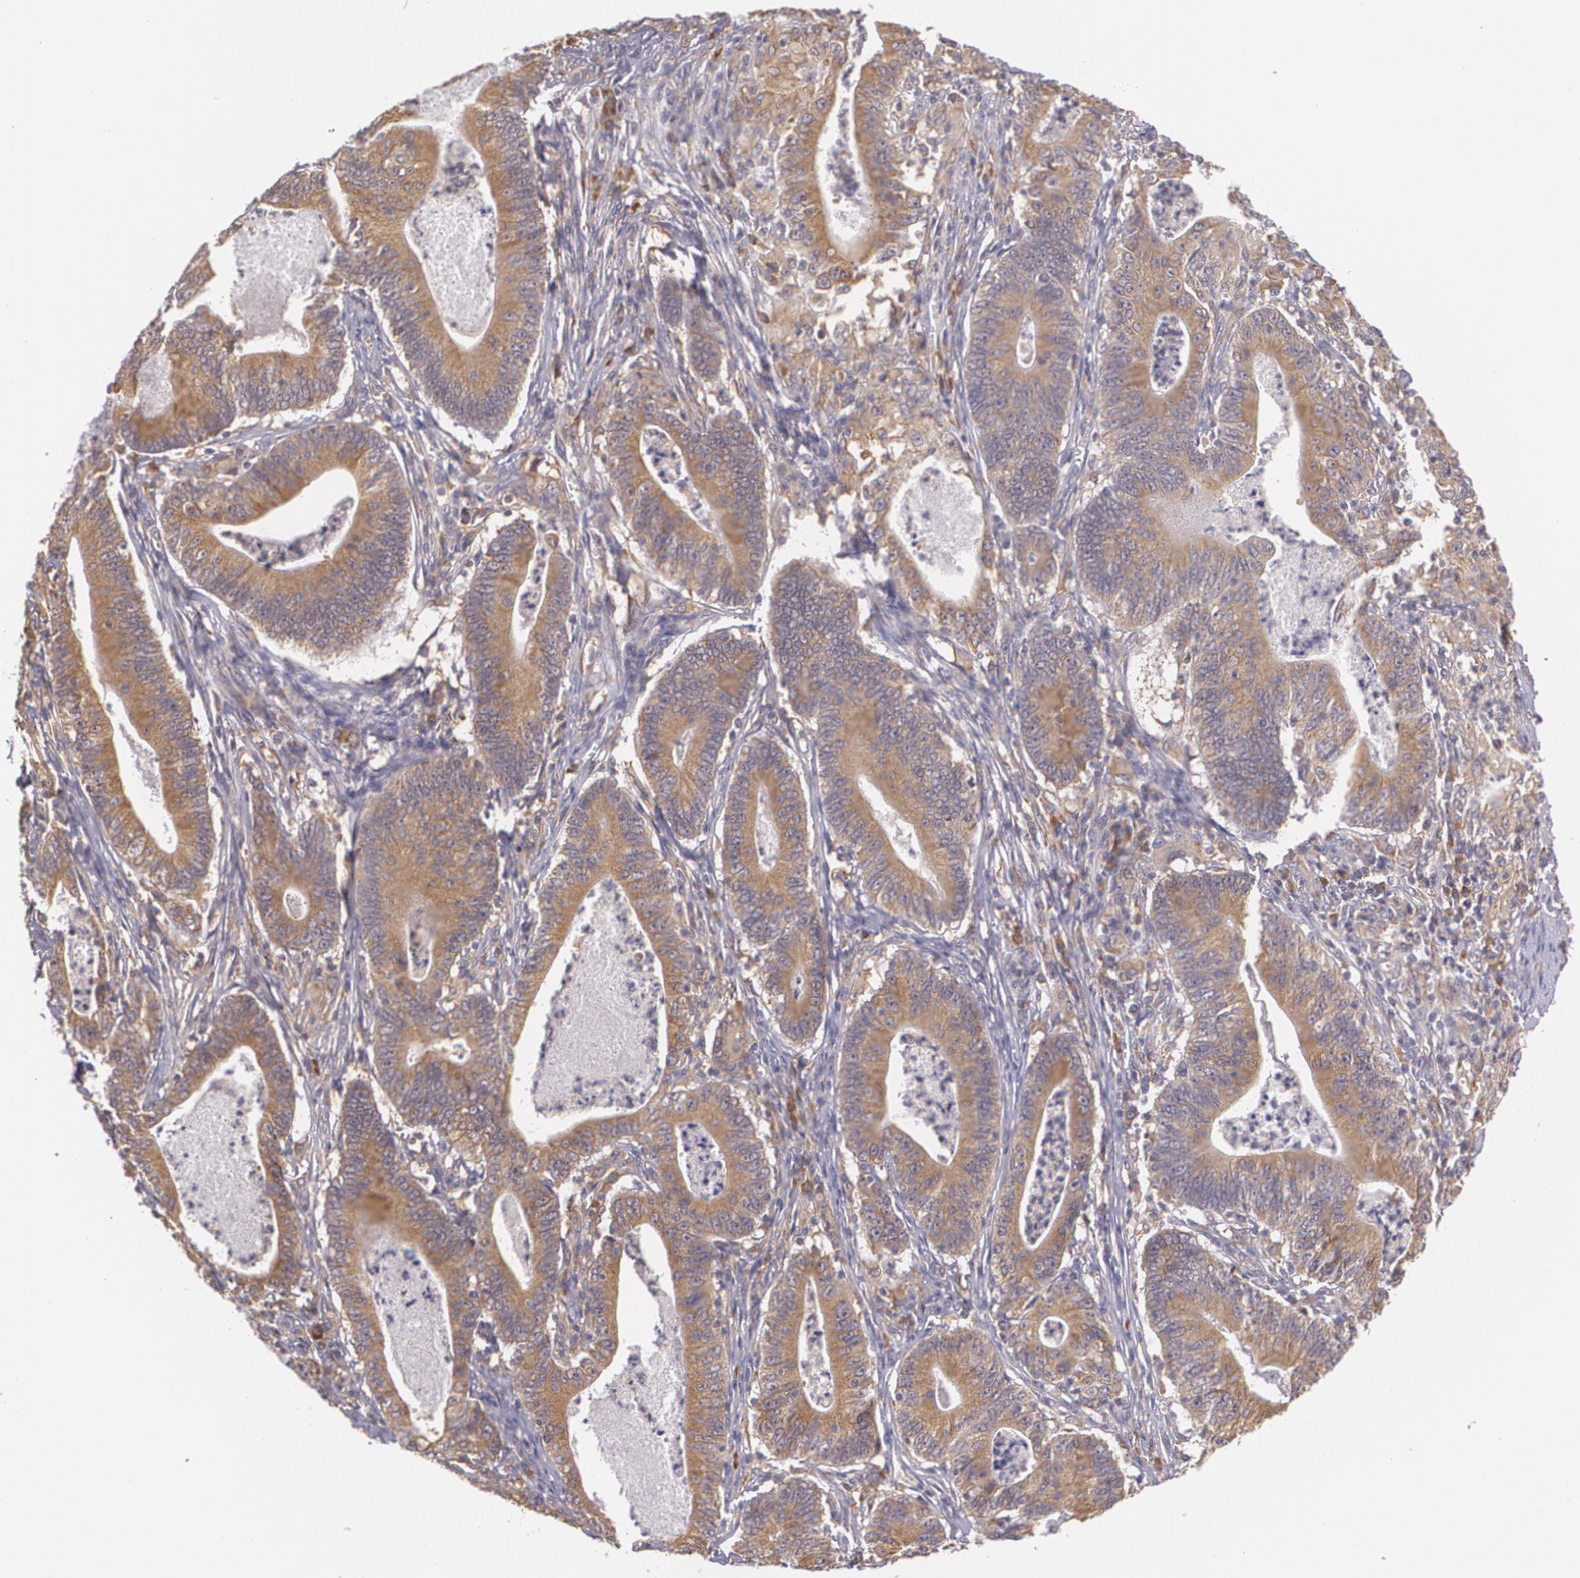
{"staining": {"intensity": "moderate", "quantity": ">75%", "location": "cytoplasmic/membranous"}, "tissue": "stomach cancer", "cell_type": "Tumor cells", "image_type": "cancer", "snomed": [{"axis": "morphology", "description": "Adenocarcinoma, NOS"}, {"axis": "topography", "description": "Stomach, lower"}], "caption": "Protein expression analysis of adenocarcinoma (stomach) reveals moderate cytoplasmic/membranous staining in about >75% of tumor cells.", "gene": "CCL17", "patient": {"sex": "female", "age": 86}}